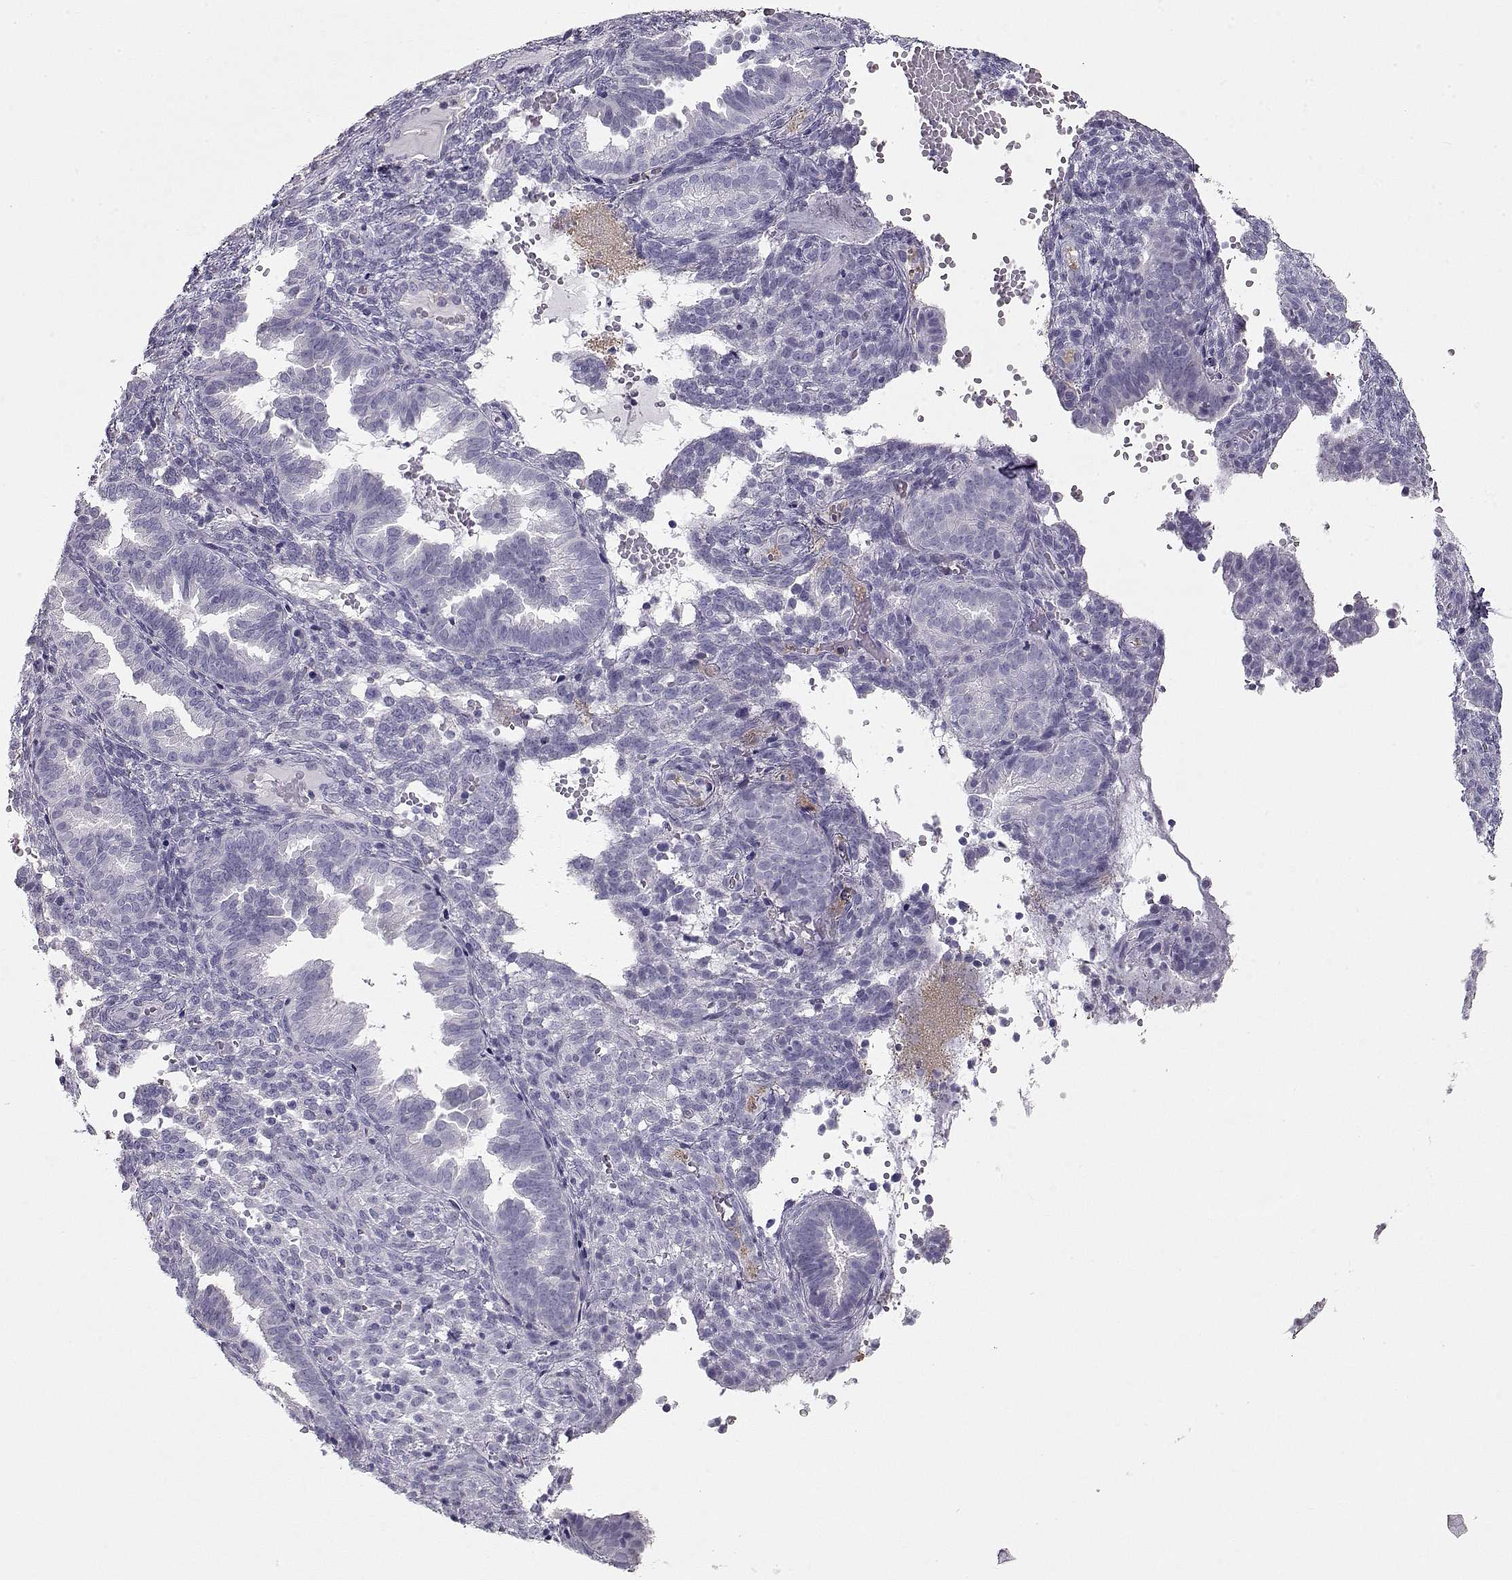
{"staining": {"intensity": "negative", "quantity": "none", "location": "none"}, "tissue": "endometrium", "cell_type": "Cells in endometrial stroma", "image_type": "normal", "snomed": [{"axis": "morphology", "description": "Normal tissue, NOS"}, {"axis": "topography", "description": "Endometrium"}], "caption": "Immunohistochemistry (IHC) image of benign endometrium: endometrium stained with DAB demonstrates no significant protein positivity in cells in endometrial stroma. (DAB (3,3'-diaminobenzidine) immunohistochemistry visualized using brightfield microscopy, high magnification).", "gene": "SLITRK3", "patient": {"sex": "female", "age": 42}}